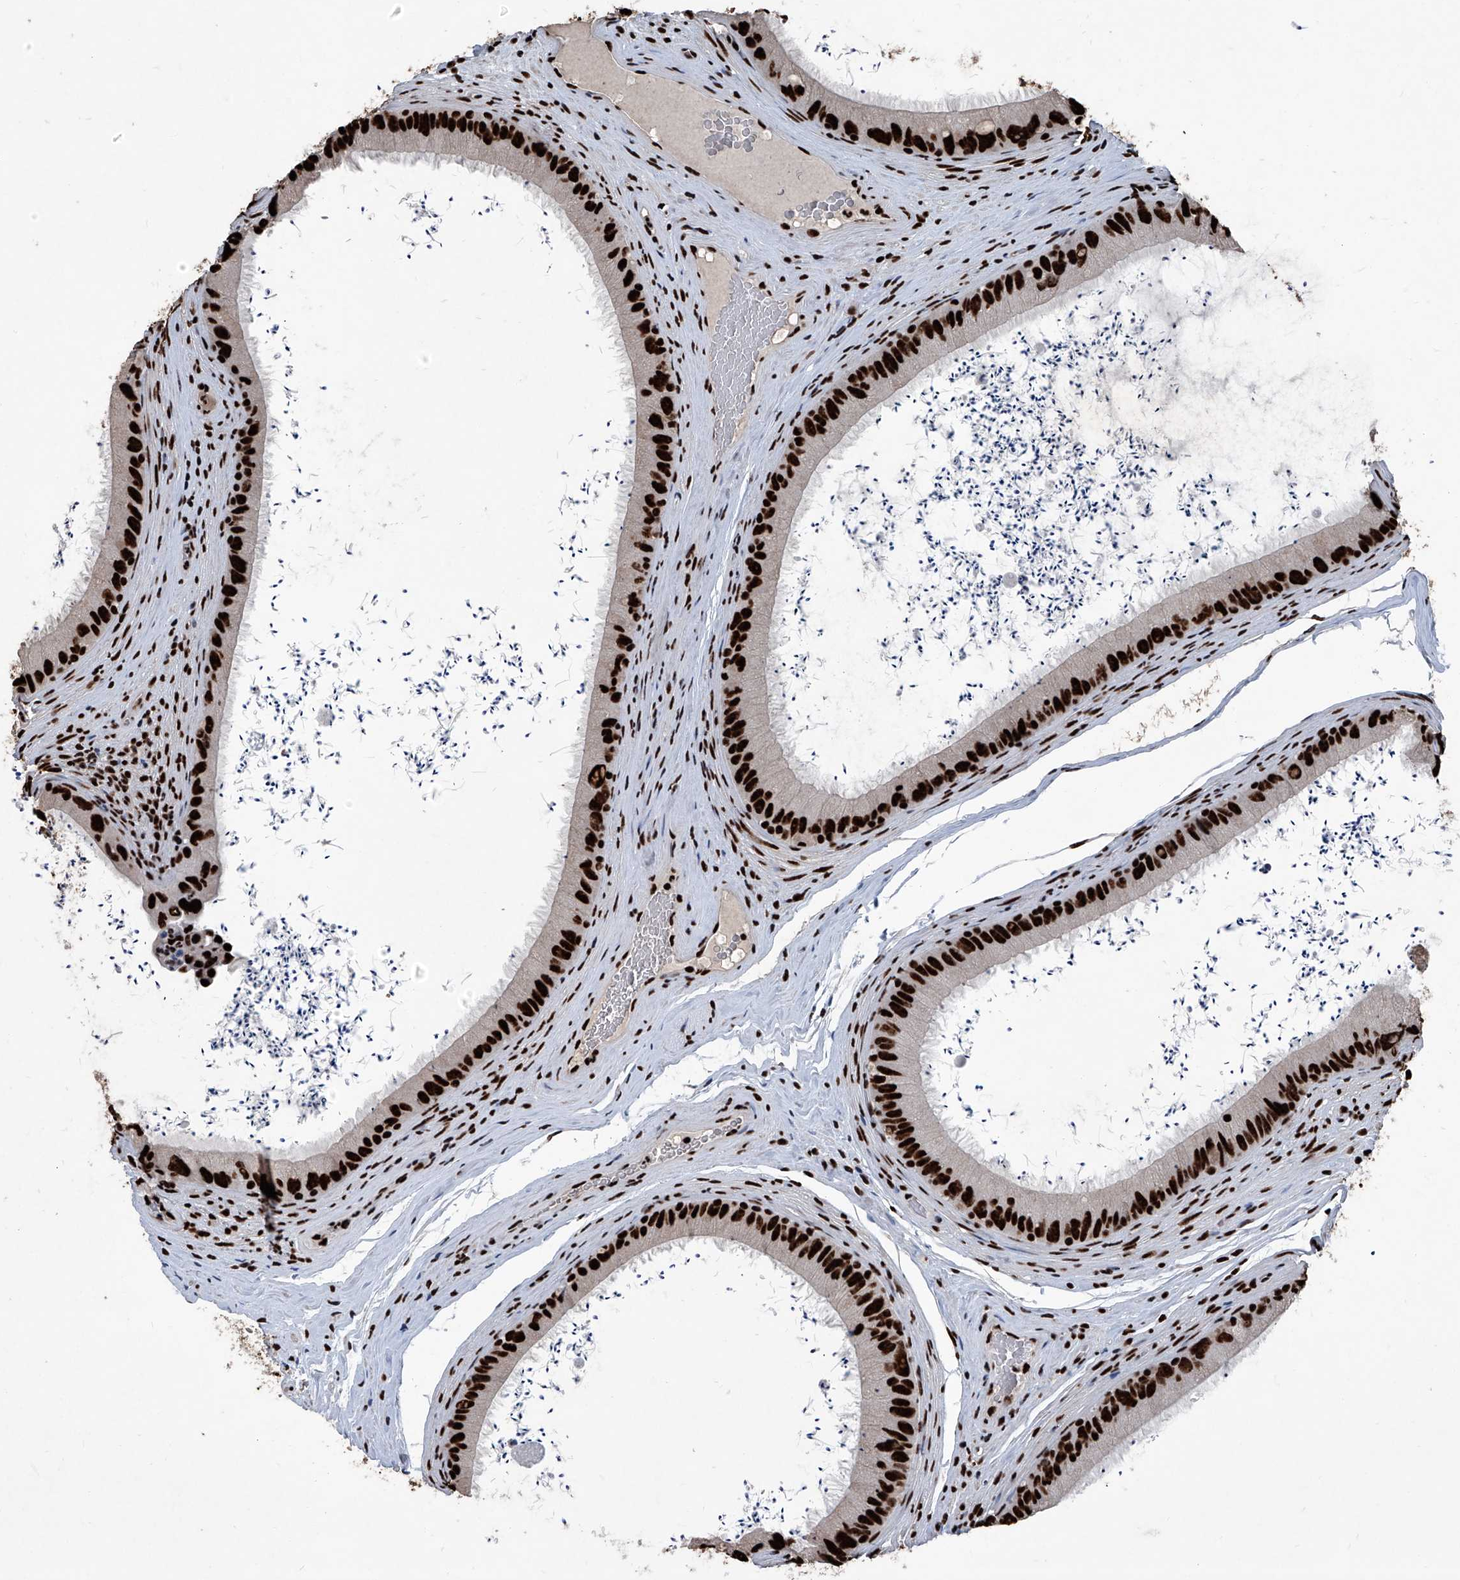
{"staining": {"intensity": "strong", "quantity": ">75%", "location": "nuclear"}, "tissue": "epididymis", "cell_type": "Glandular cells", "image_type": "normal", "snomed": [{"axis": "morphology", "description": "Normal tissue, NOS"}, {"axis": "topography", "description": "Epididymis, spermatic cord, NOS"}], "caption": "Glandular cells demonstrate high levels of strong nuclear positivity in approximately >75% of cells in unremarkable human epididymis.", "gene": "DDX39B", "patient": {"sex": "male", "age": 50}}